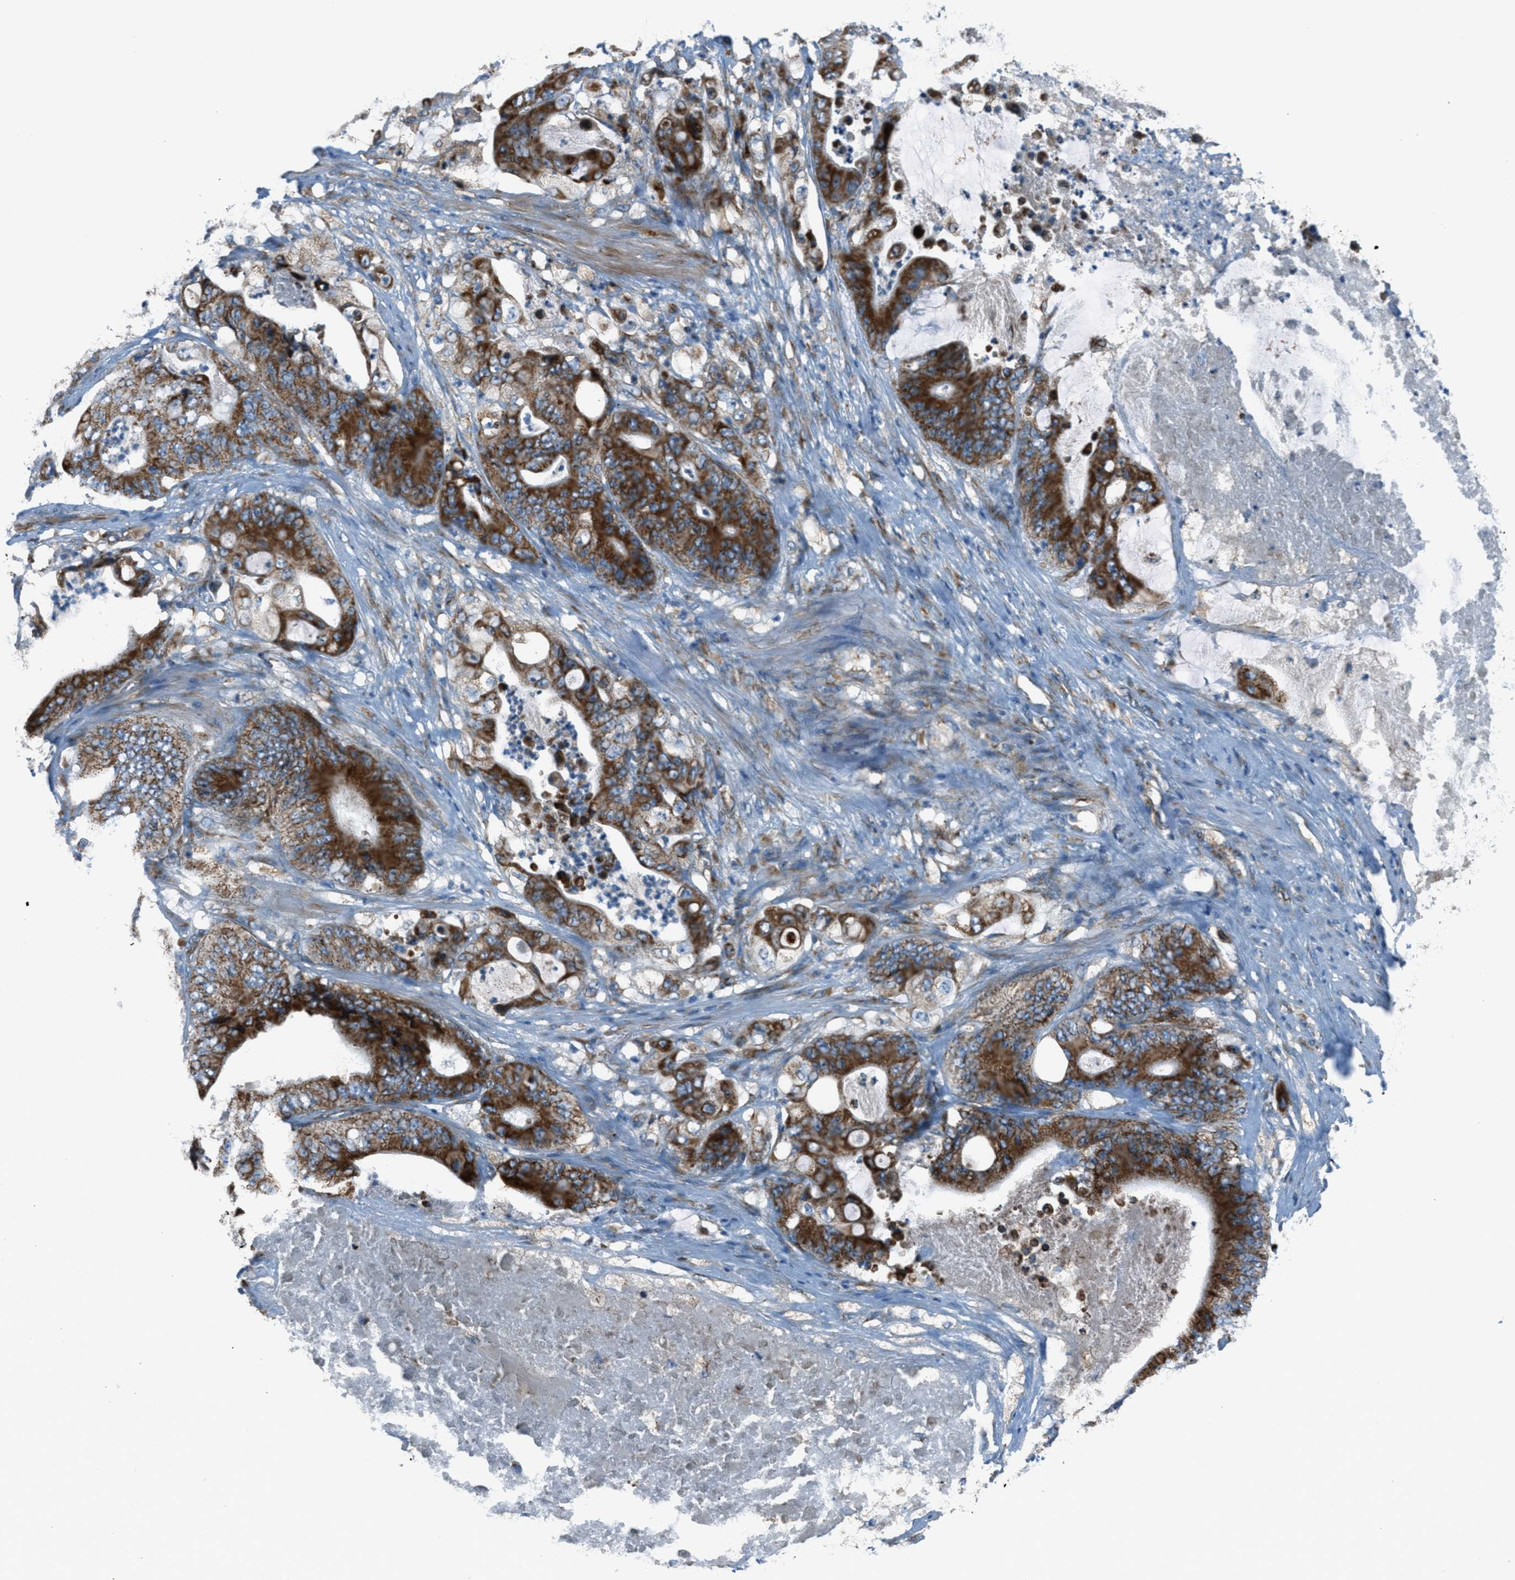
{"staining": {"intensity": "strong", "quantity": ">75%", "location": "cytoplasmic/membranous"}, "tissue": "stomach cancer", "cell_type": "Tumor cells", "image_type": "cancer", "snomed": [{"axis": "morphology", "description": "Adenocarcinoma, NOS"}, {"axis": "topography", "description": "Stomach"}], "caption": "A brown stain highlights strong cytoplasmic/membranous expression of a protein in human stomach cancer (adenocarcinoma) tumor cells. (Stains: DAB (3,3'-diaminobenzidine) in brown, nuclei in blue, Microscopy: brightfield microscopy at high magnification).", "gene": "BCKDK", "patient": {"sex": "female", "age": 73}}